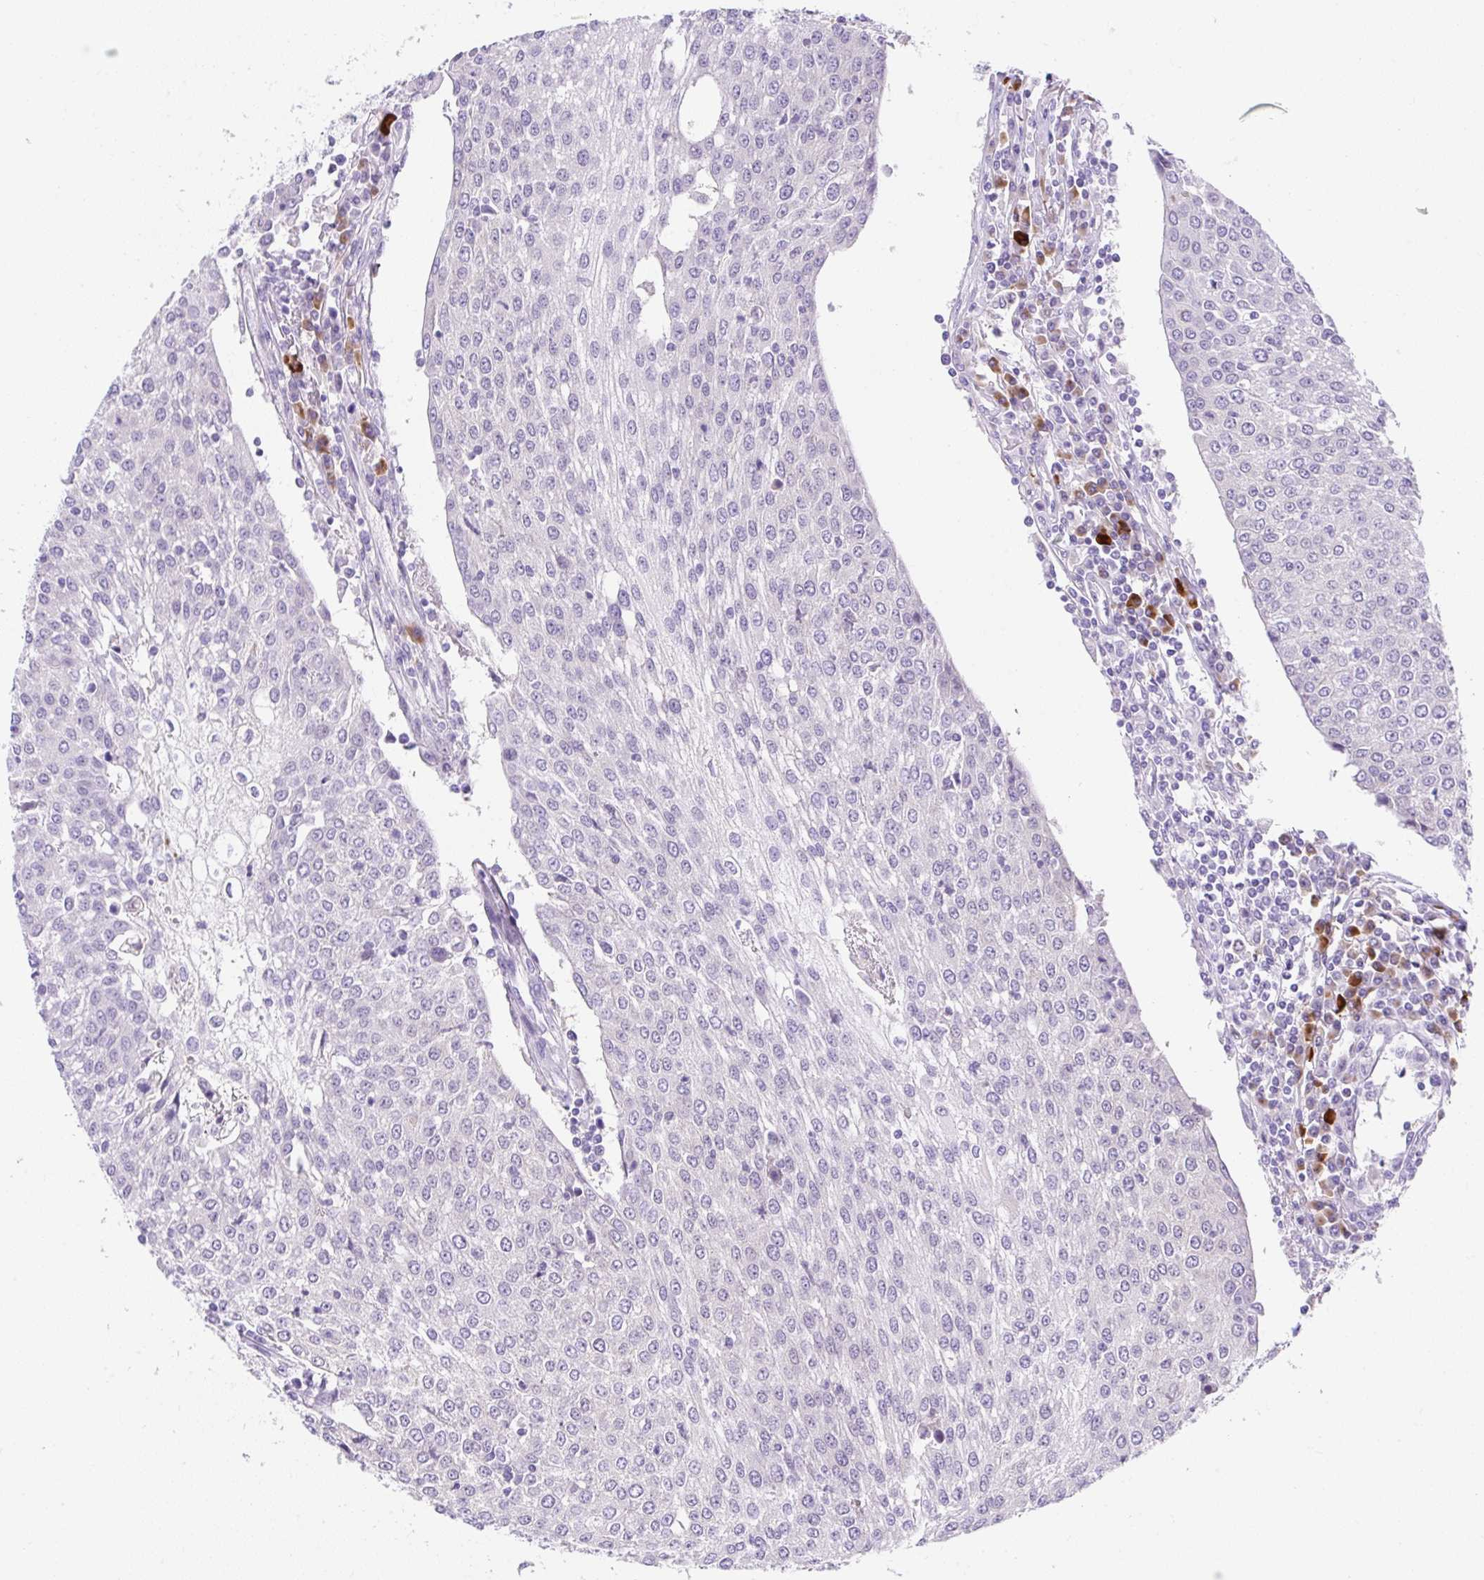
{"staining": {"intensity": "negative", "quantity": "none", "location": "none"}, "tissue": "urothelial cancer", "cell_type": "Tumor cells", "image_type": "cancer", "snomed": [{"axis": "morphology", "description": "Urothelial carcinoma, High grade"}, {"axis": "topography", "description": "Urinary bladder"}], "caption": "A high-resolution histopathology image shows immunohistochemistry (IHC) staining of high-grade urothelial carcinoma, which shows no significant staining in tumor cells. (DAB immunohistochemistry, high magnification).", "gene": "GOLGA8A", "patient": {"sex": "female", "age": 85}}